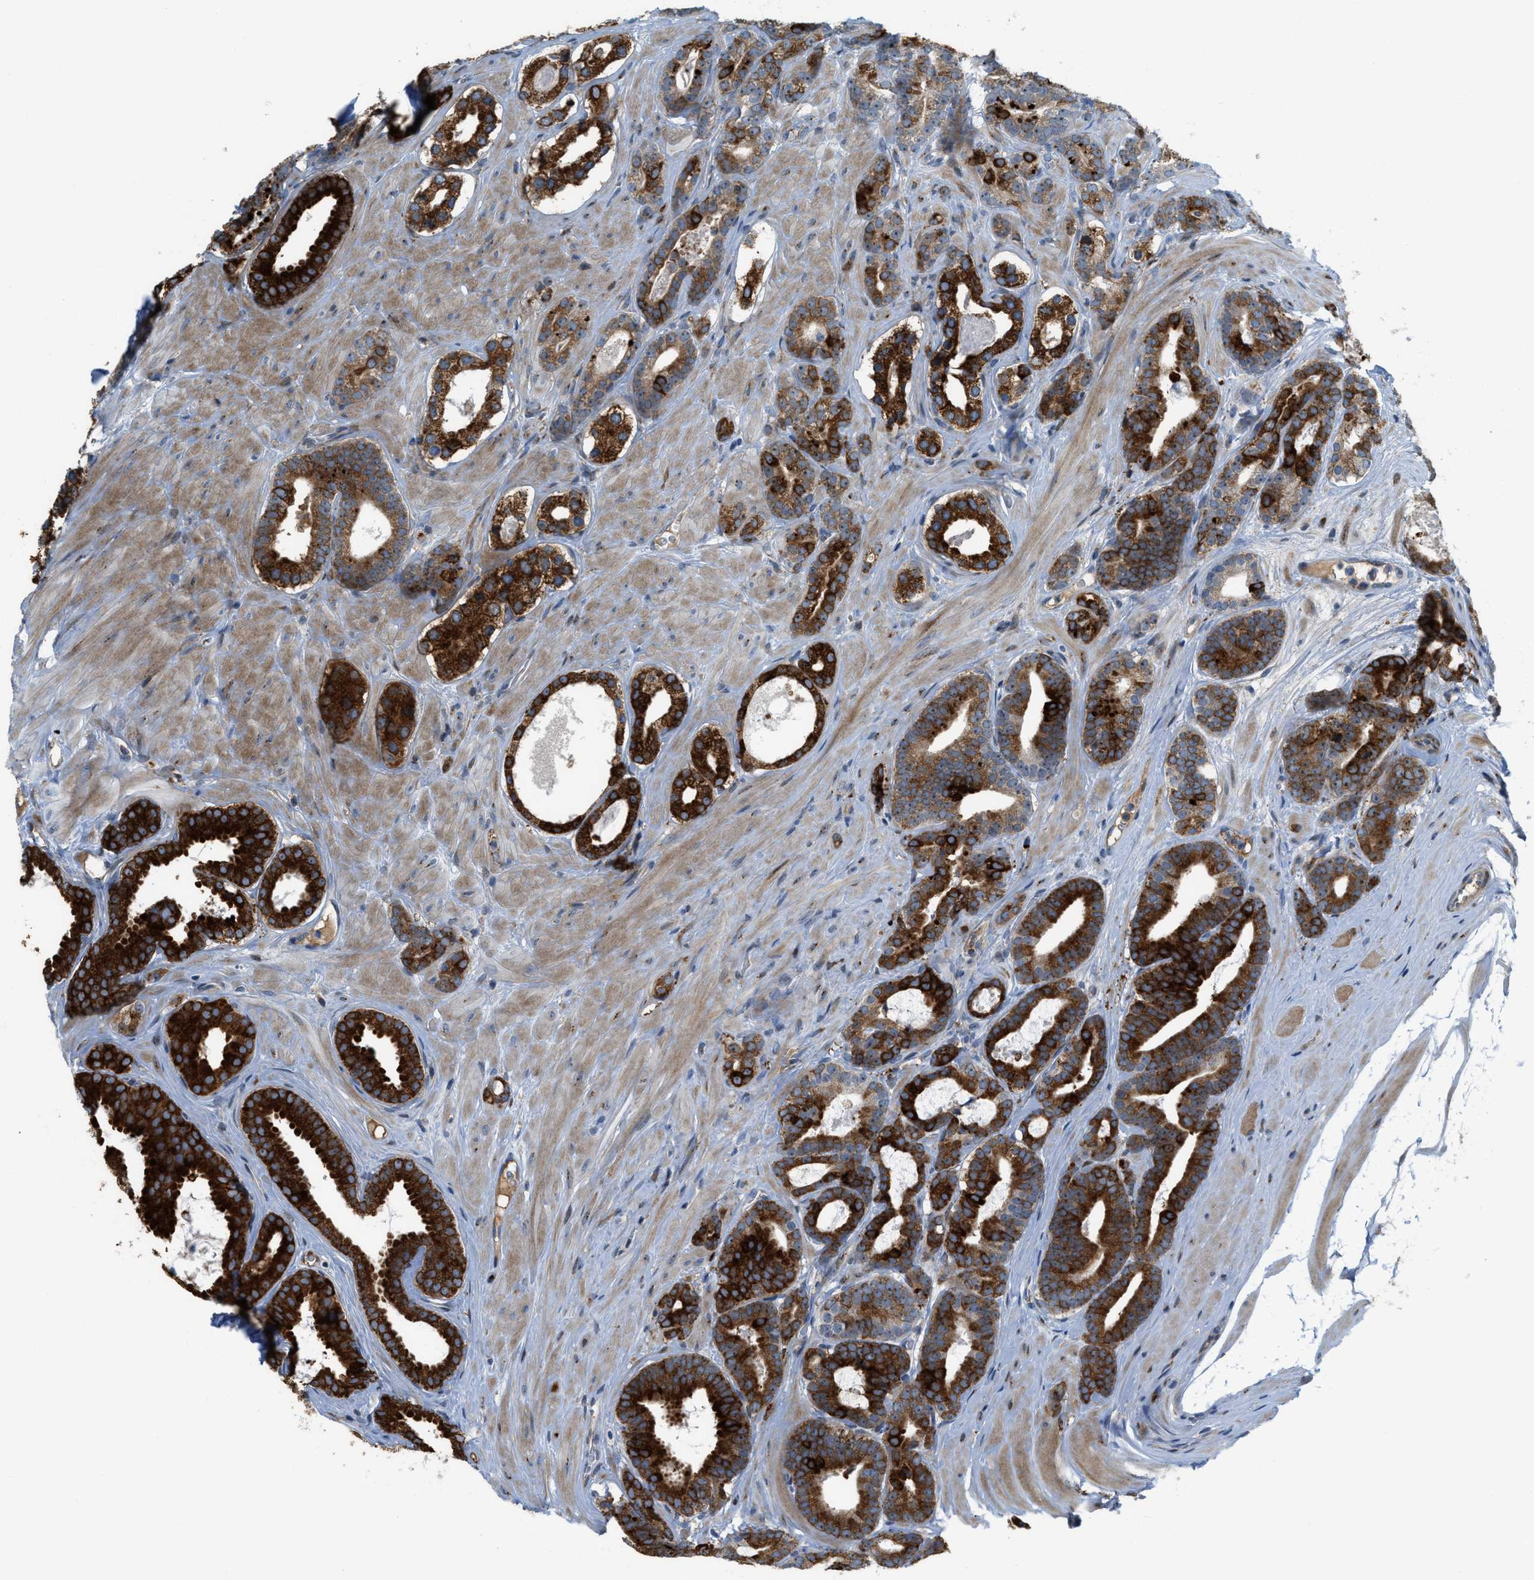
{"staining": {"intensity": "strong", "quantity": ">75%", "location": "cytoplasmic/membranous"}, "tissue": "prostate cancer", "cell_type": "Tumor cells", "image_type": "cancer", "snomed": [{"axis": "morphology", "description": "Adenocarcinoma, High grade"}, {"axis": "topography", "description": "Prostate"}], "caption": "This photomicrograph exhibits immunohistochemistry (IHC) staining of prostate cancer (high-grade adenocarcinoma), with high strong cytoplasmic/membranous staining in about >75% of tumor cells.", "gene": "DIPK1A", "patient": {"sex": "male", "age": 60}}